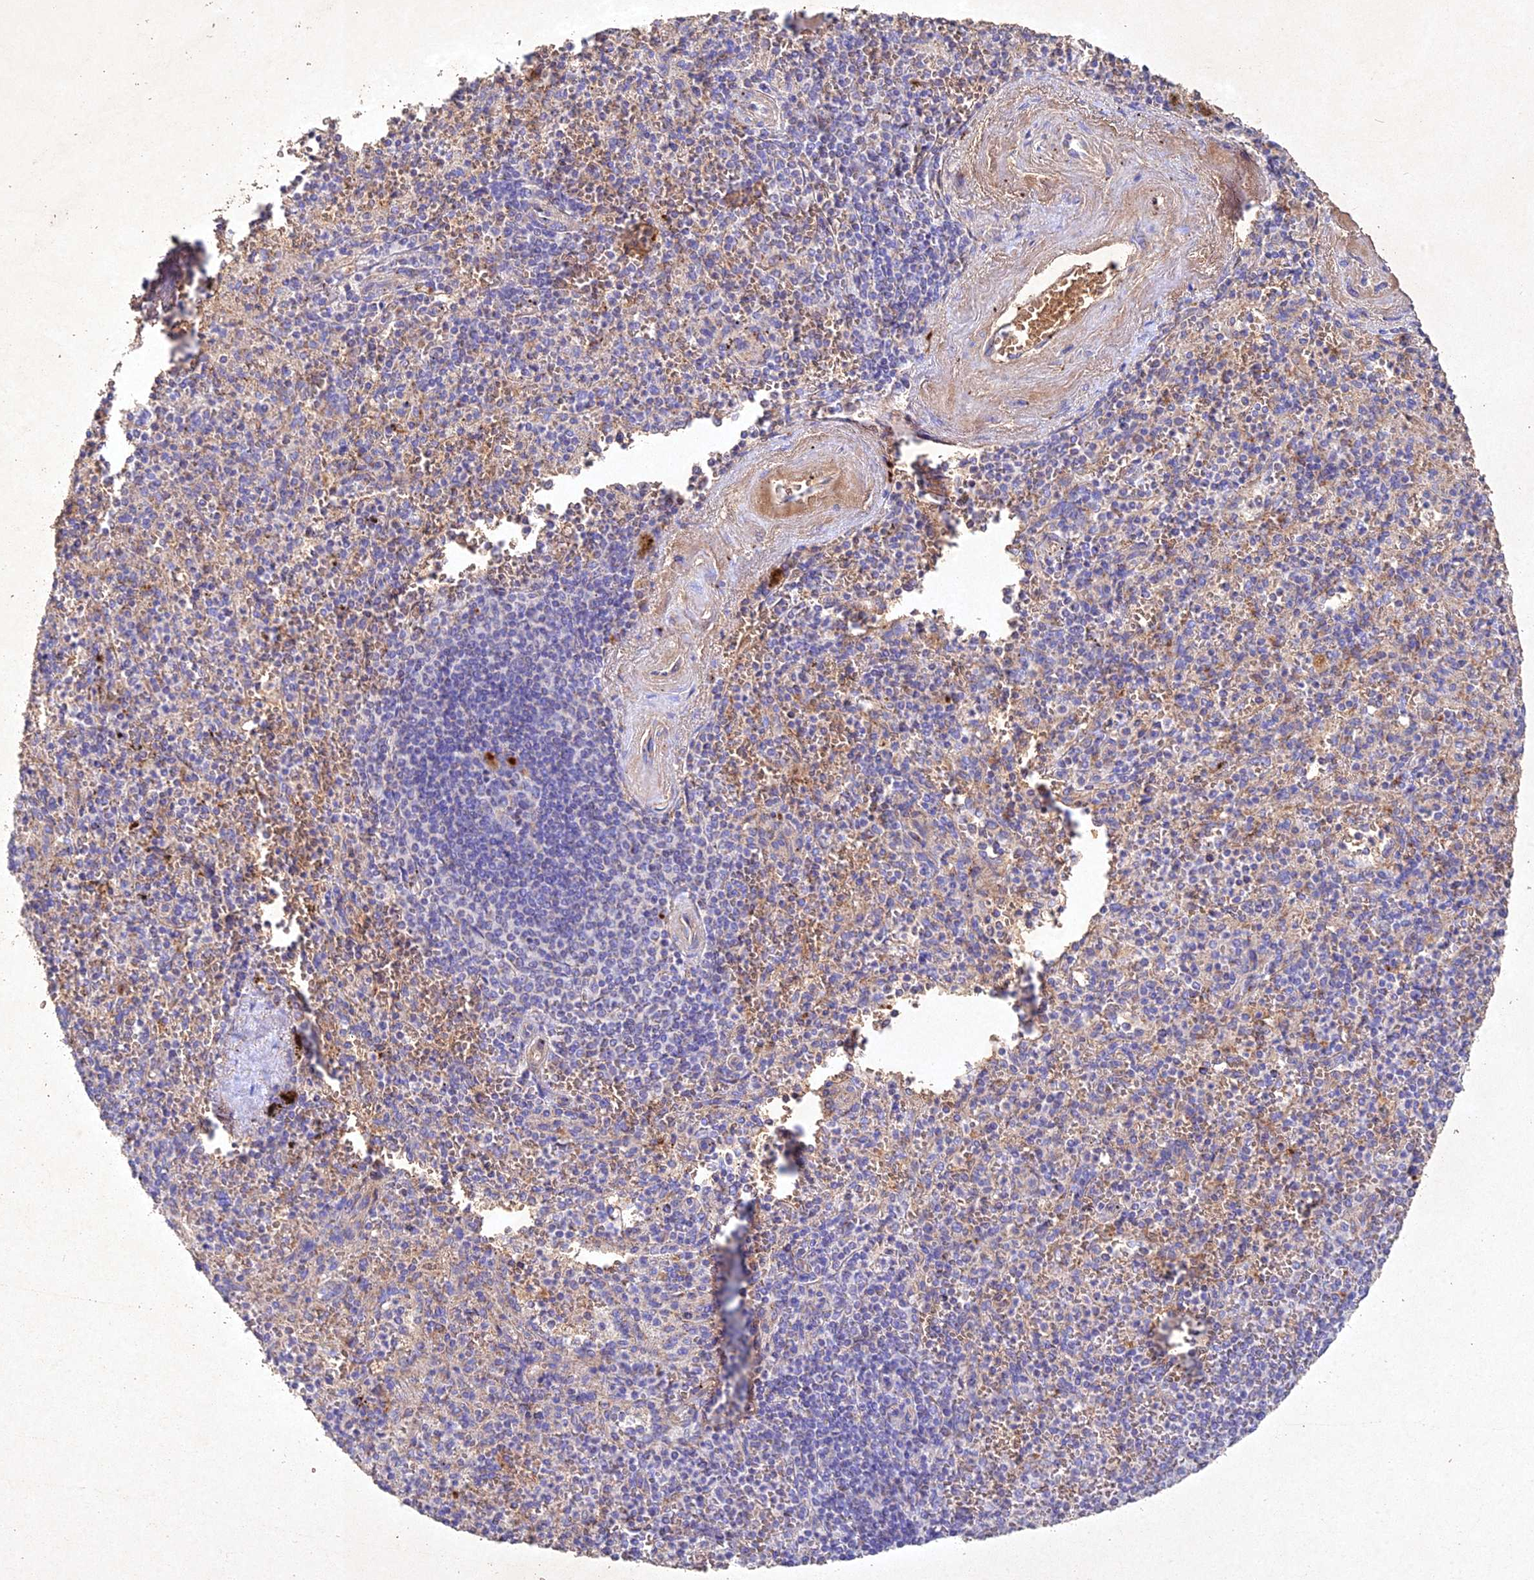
{"staining": {"intensity": "negative", "quantity": "none", "location": "none"}, "tissue": "spleen", "cell_type": "Cells in red pulp", "image_type": "normal", "snomed": [{"axis": "morphology", "description": "Normal tissue, NOS"}, {"axis": "morphology", "description": "Degeneration, NOS"}, {"axis": "topography", "description": "Spleen"}], "caption": "Benign spleen was stained to show a protein in brown. There is no significant positivity in cells in red pulp. (DAB immunohistochemistry, high magnification).", "gene": "NDUFV1", "patient": {"sex": "male", "age": 56}}